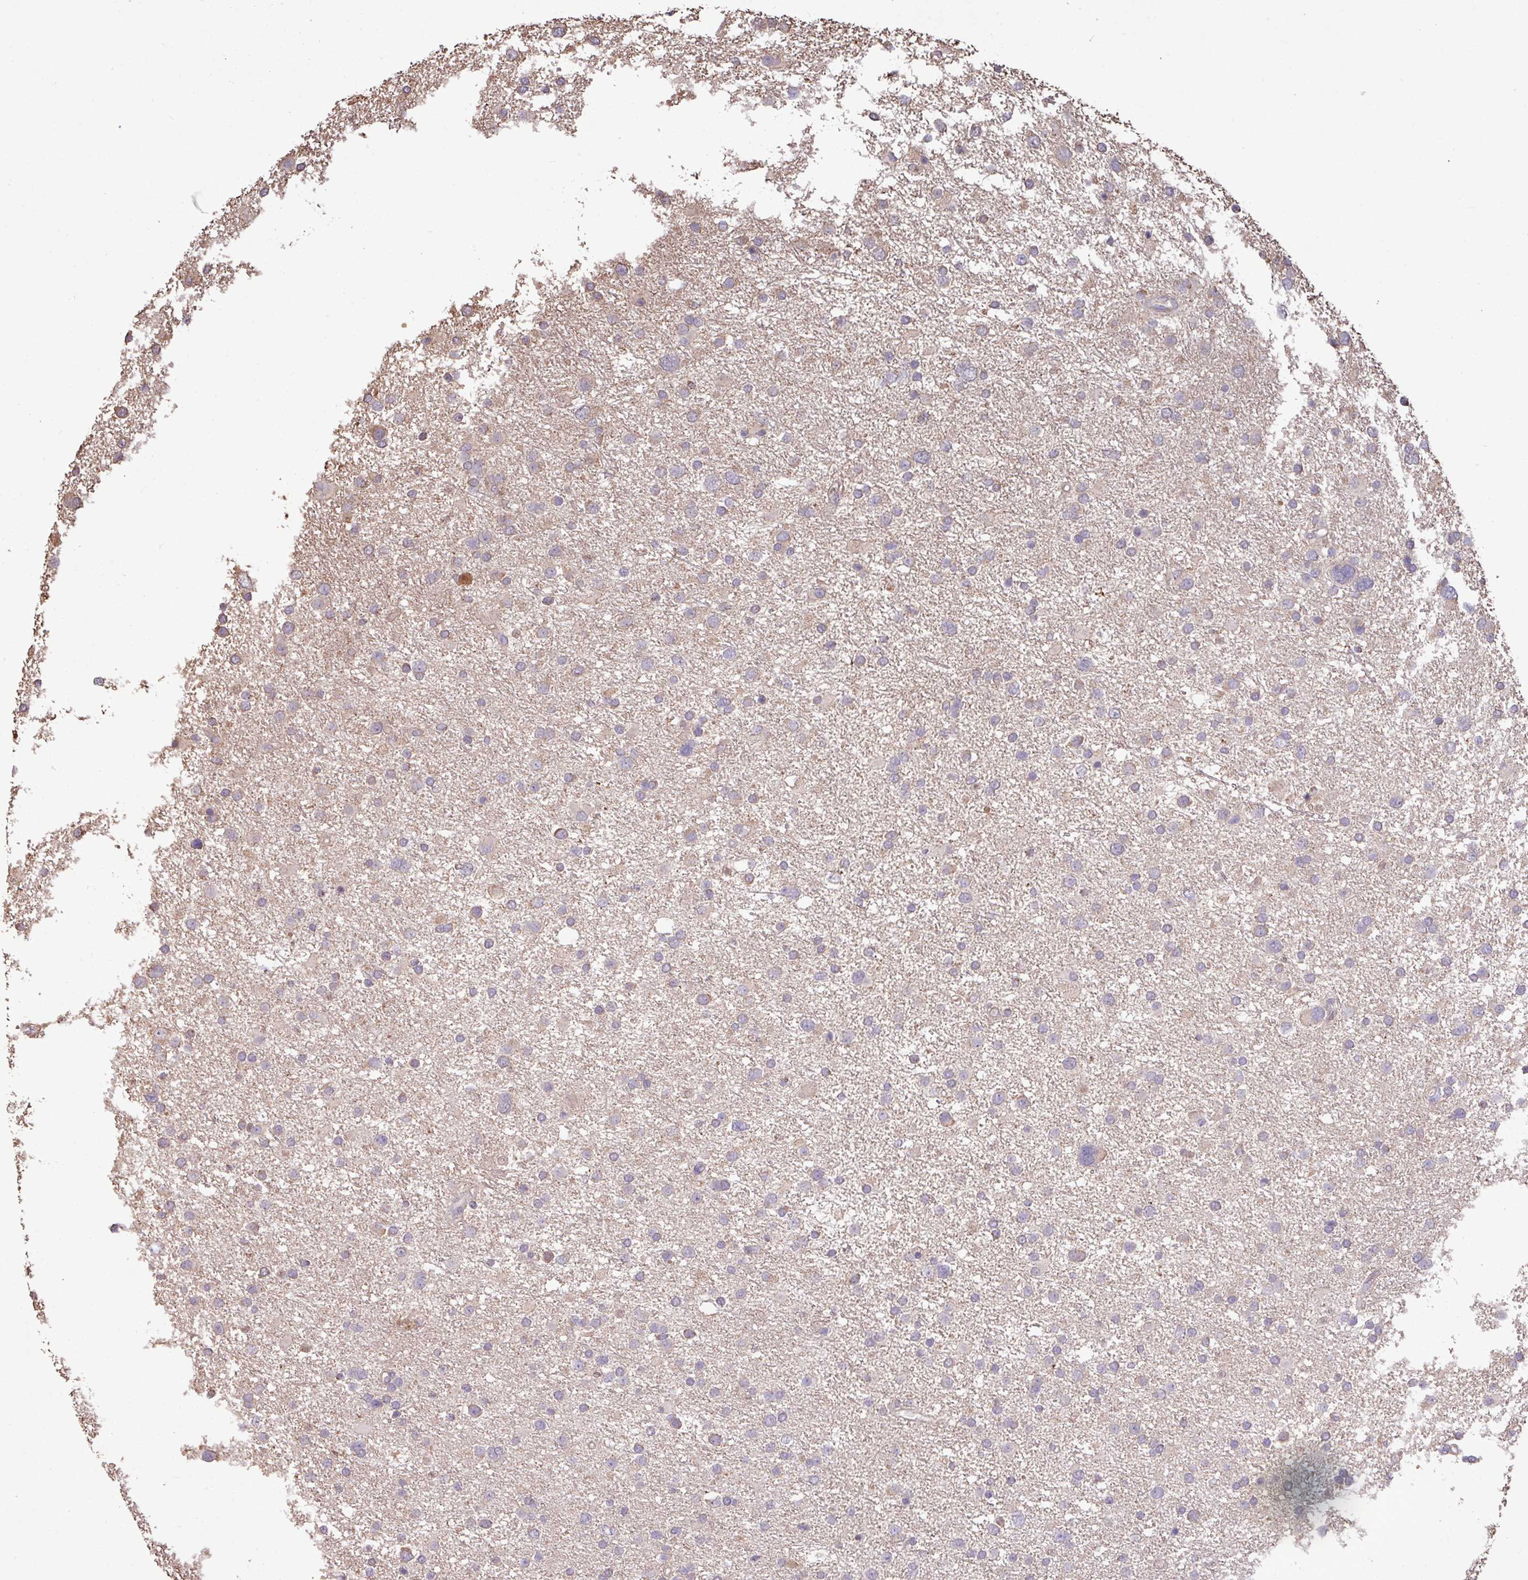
{"staining": {"intensity": "negative", "quantity": "none", "location": "none"}, "tissue": "glioma", "cell_type": "Tumor cells", "image_type": "cancer", "snomed": [{"axis": "morphology", "description": "Glioma, malignant, Low grade"}, {"axis": "topography", "description": "Brain"}], "caption": "Immunohistochemistry of human glioma demonstrates no staining in tumor cells.", "gene": "CAMK2B", "patient": {"sex": "female", "age": 32}}